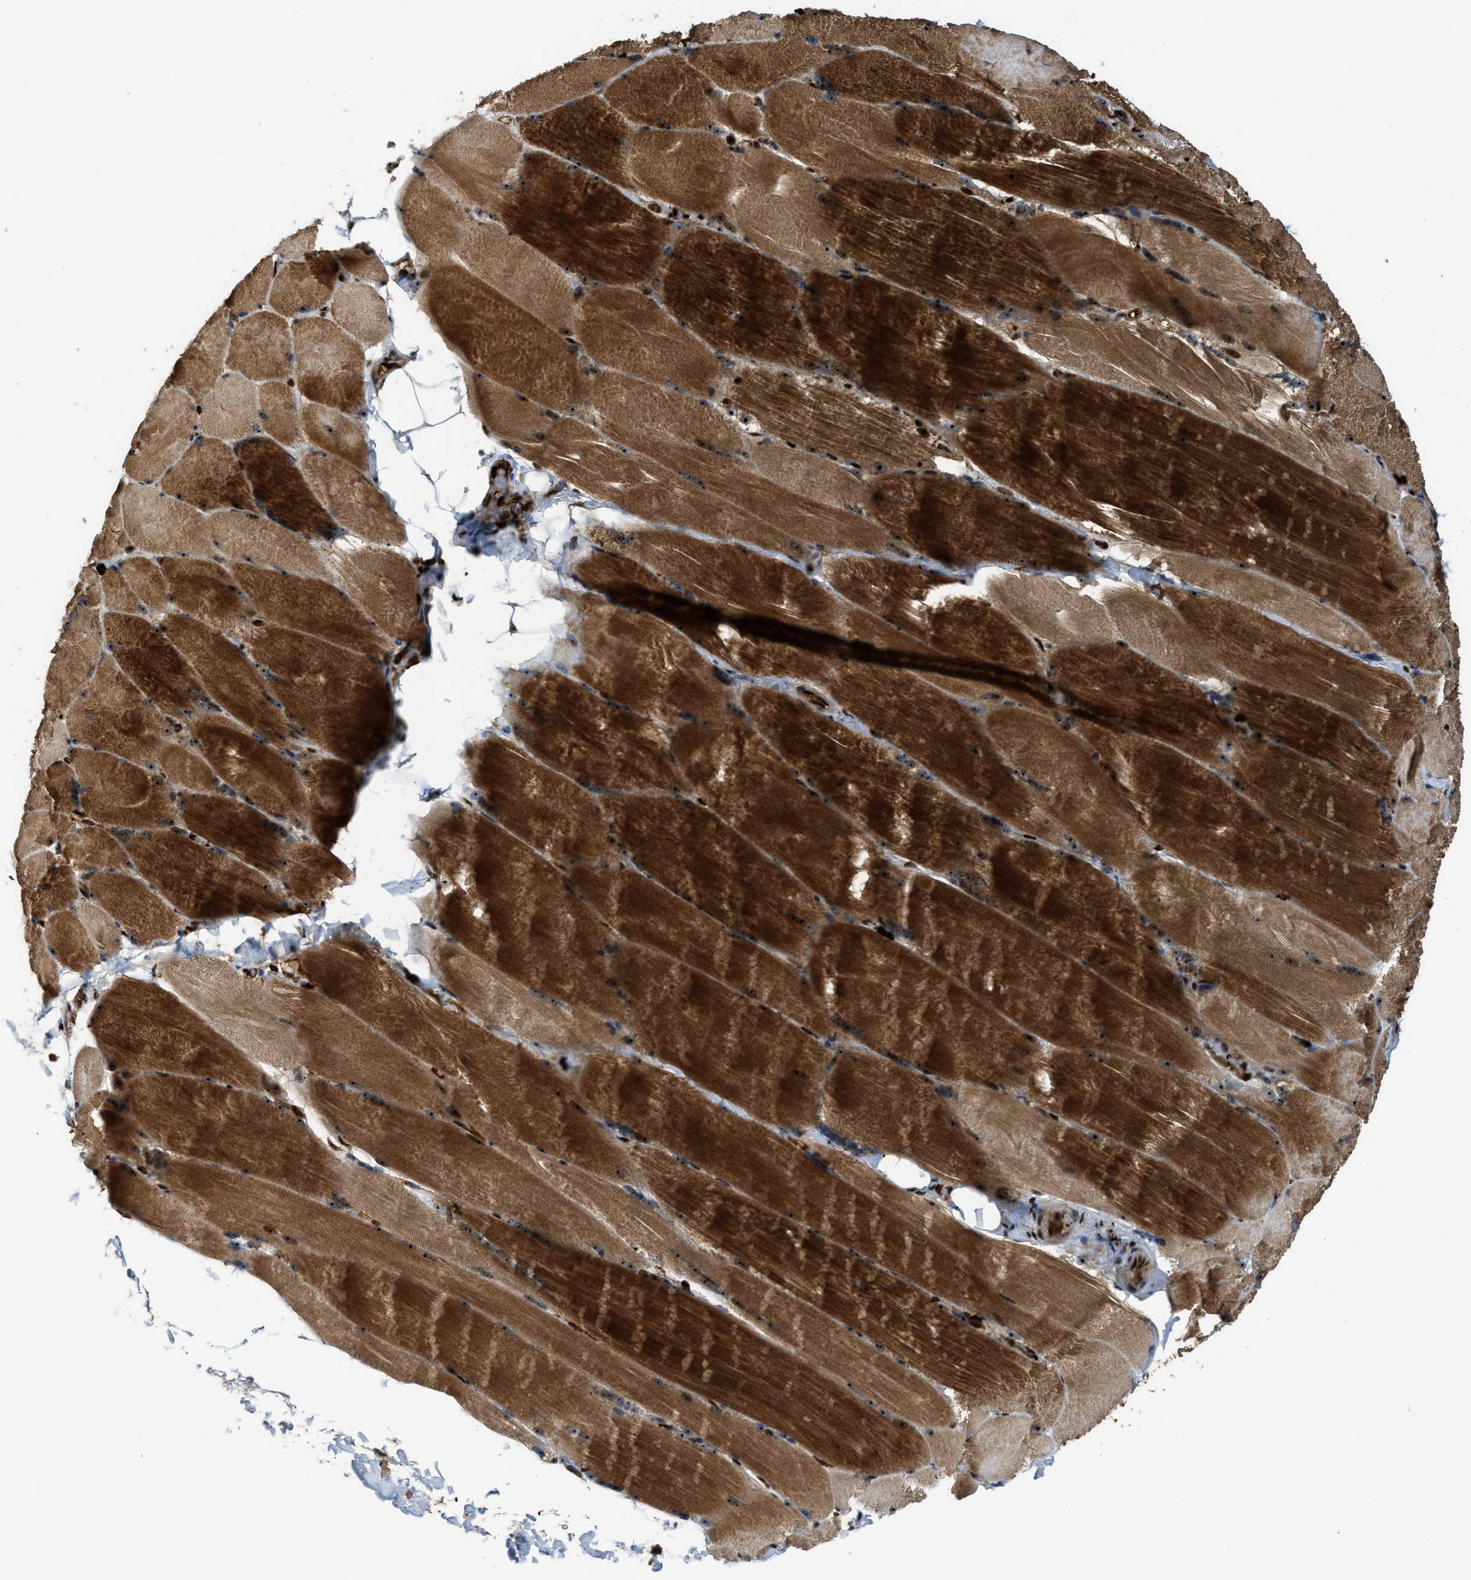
{"staining": {"intensity": "strong", "quantity": "25%-75%", "location": "cytoplasmic/membranous,nuclear"}, "tissue": "skeletal muscle", "cell_type": "Myocytes", "image_type": "normal", "snomed": [{"axis": "morphology", "description": "Normal tissue, NOS"}, {"axis": "topography", "description": "Skin"}, {"axis": "topography", "description": "Skeletal muscle"}], "caption": "High-power microscopy captured an IHC histopathology image of normal skeletal muscle, revealing strong cytoplasmic/membranous,nuclear expression in about 25%-75% of myocytes. The staining was performed using DAB, with brown indicating positive protein expression. Nuclei are stained blue with hematoxylin.", "gene": "ZNF687", "patient": {"sex": "male", "age": 83}}